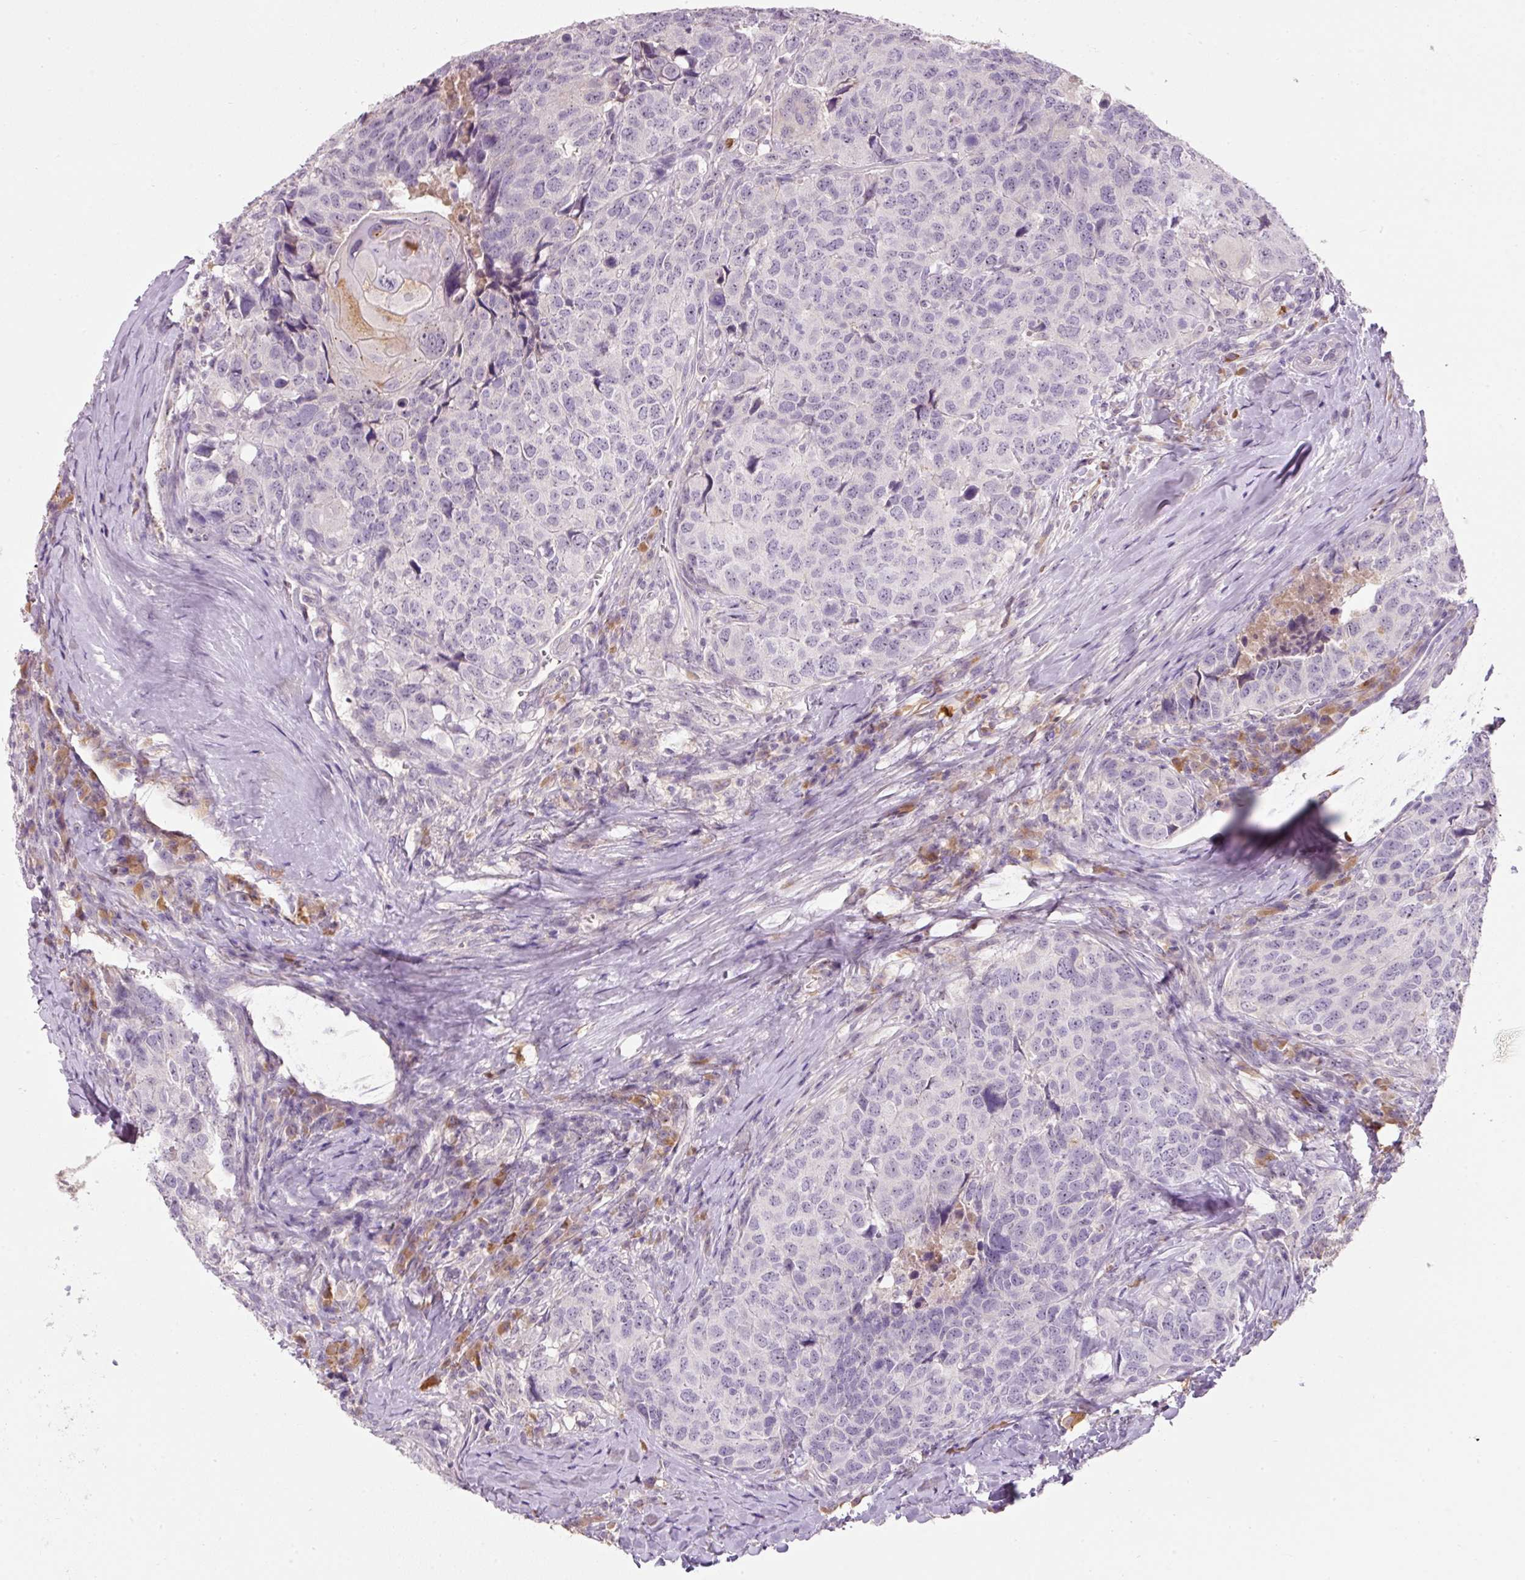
{"staining": {"intensity": "negative", "quantity": "none", "location": "none"}, "tissue": "head and neck cancer", "cell_type": "Tumor cells", "image_type": "cancer", "snomed": [{"axis": "morphology", "description": "Squamous cell carcinoma, NOS"}, {"axis": "topography", "description": "Head-Neck"}], "caption": "A high-resolution image shows IHC staining of squamous cell carcinoma (head and neck), which exhibits no significant staining in tumor cells. (DAB (3,3'-diaminobenzidine) immunohistochemistry (IHC) with hematoxylin counter stain).", "gene": "TMEM37", "patient": {"sex": "male", "age": 66}}